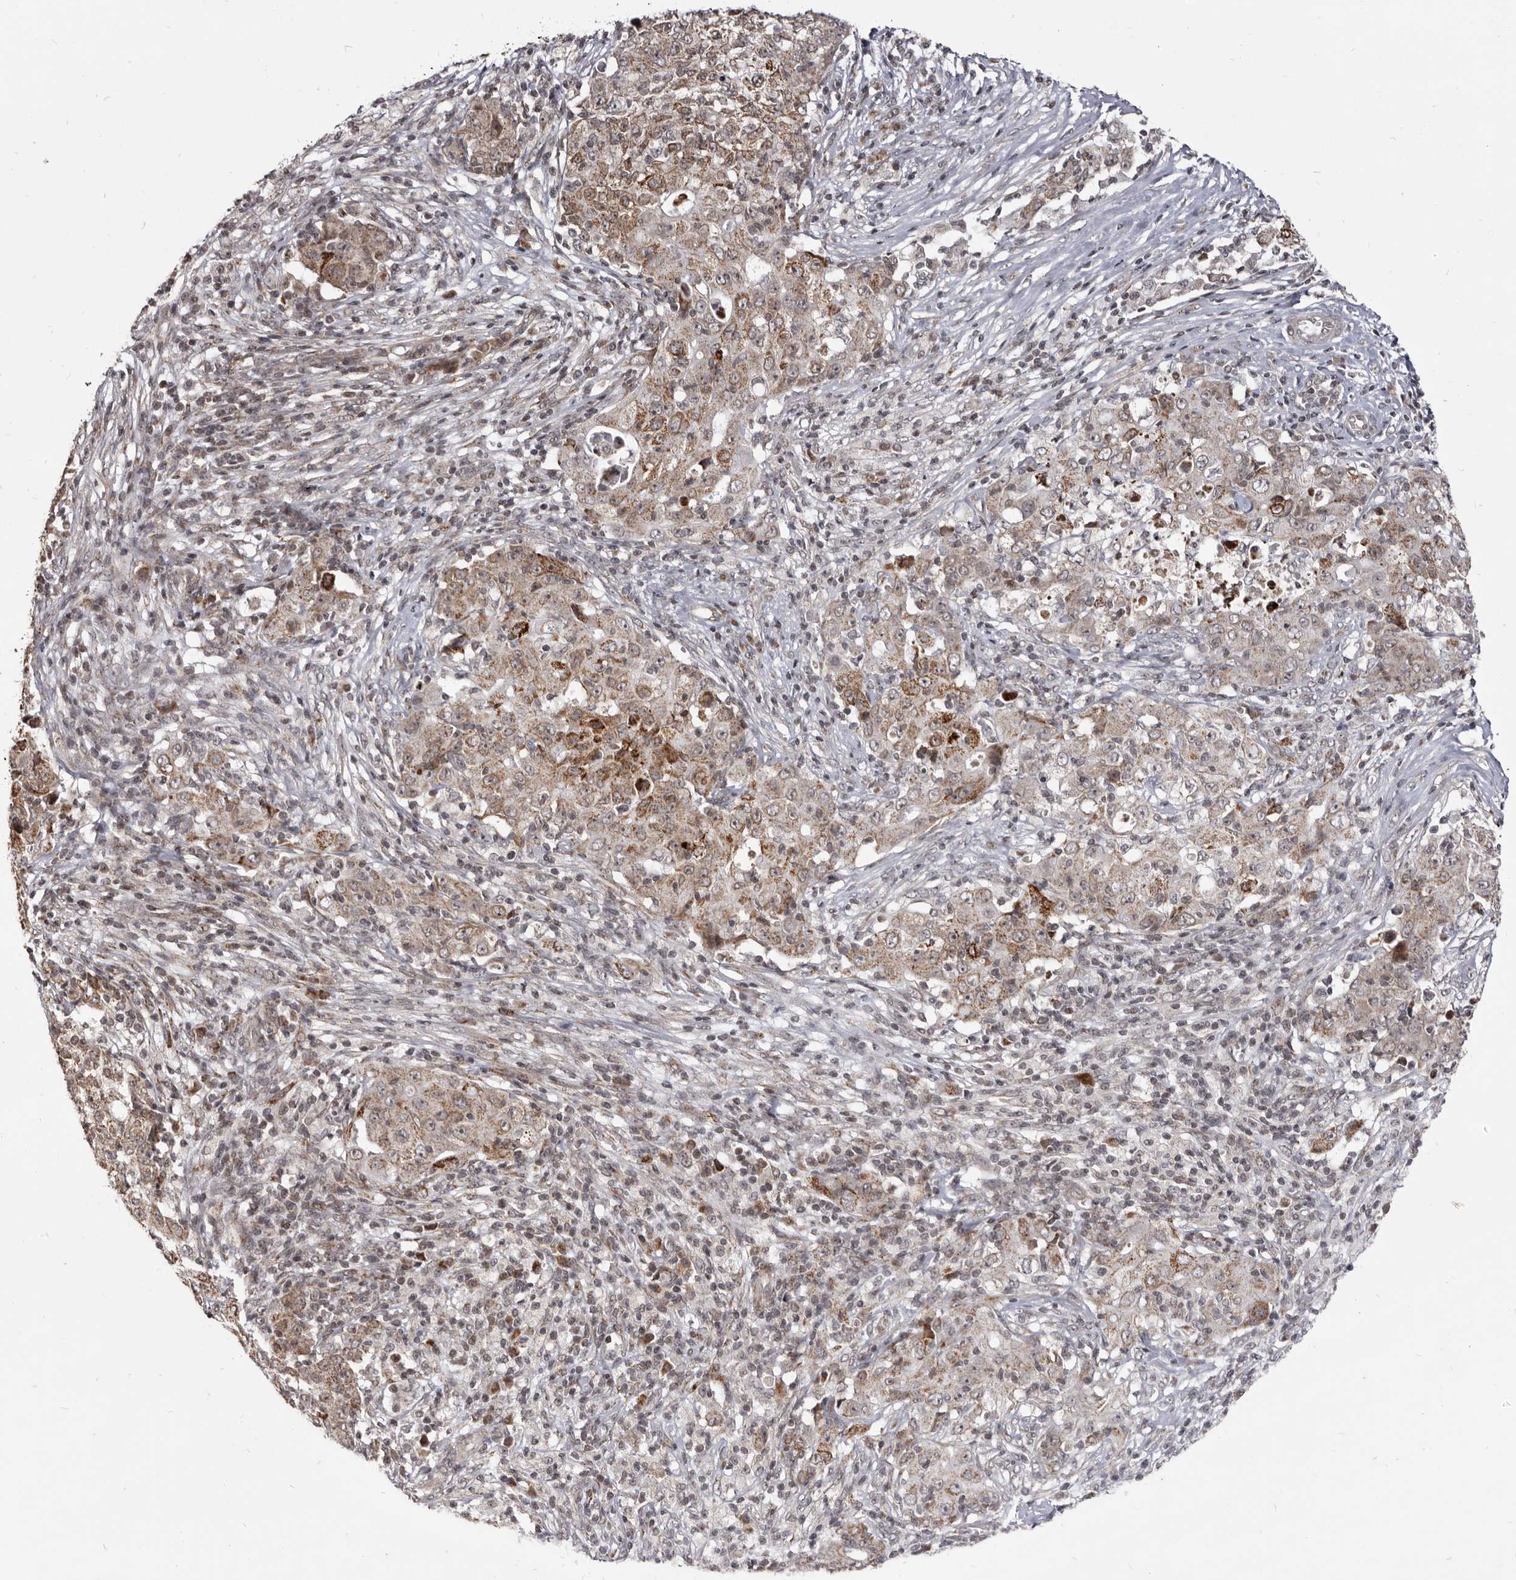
{"staining": {"intensity": "moderate", "quantity": ">75%", "location": "cytoplasmic/membranous"}, "tissue": "ovarian cancer", "cell_type": "Tumor cells", "image_type": "cancer", "snomed": [{"axis": "morphology", "description": "Carcinoma, endometroid"}, {"axis": "topography", "description": "Ovary"}], "caption": "Human ovarian endometroid carcinoma stained for a protein (brown) reveals moderate cytoplasmic/membranous positive positivity in approximately >75% of tumor cells.", "gene": "THUMPD1", "patient": {"sex": "female", "age": 42}}